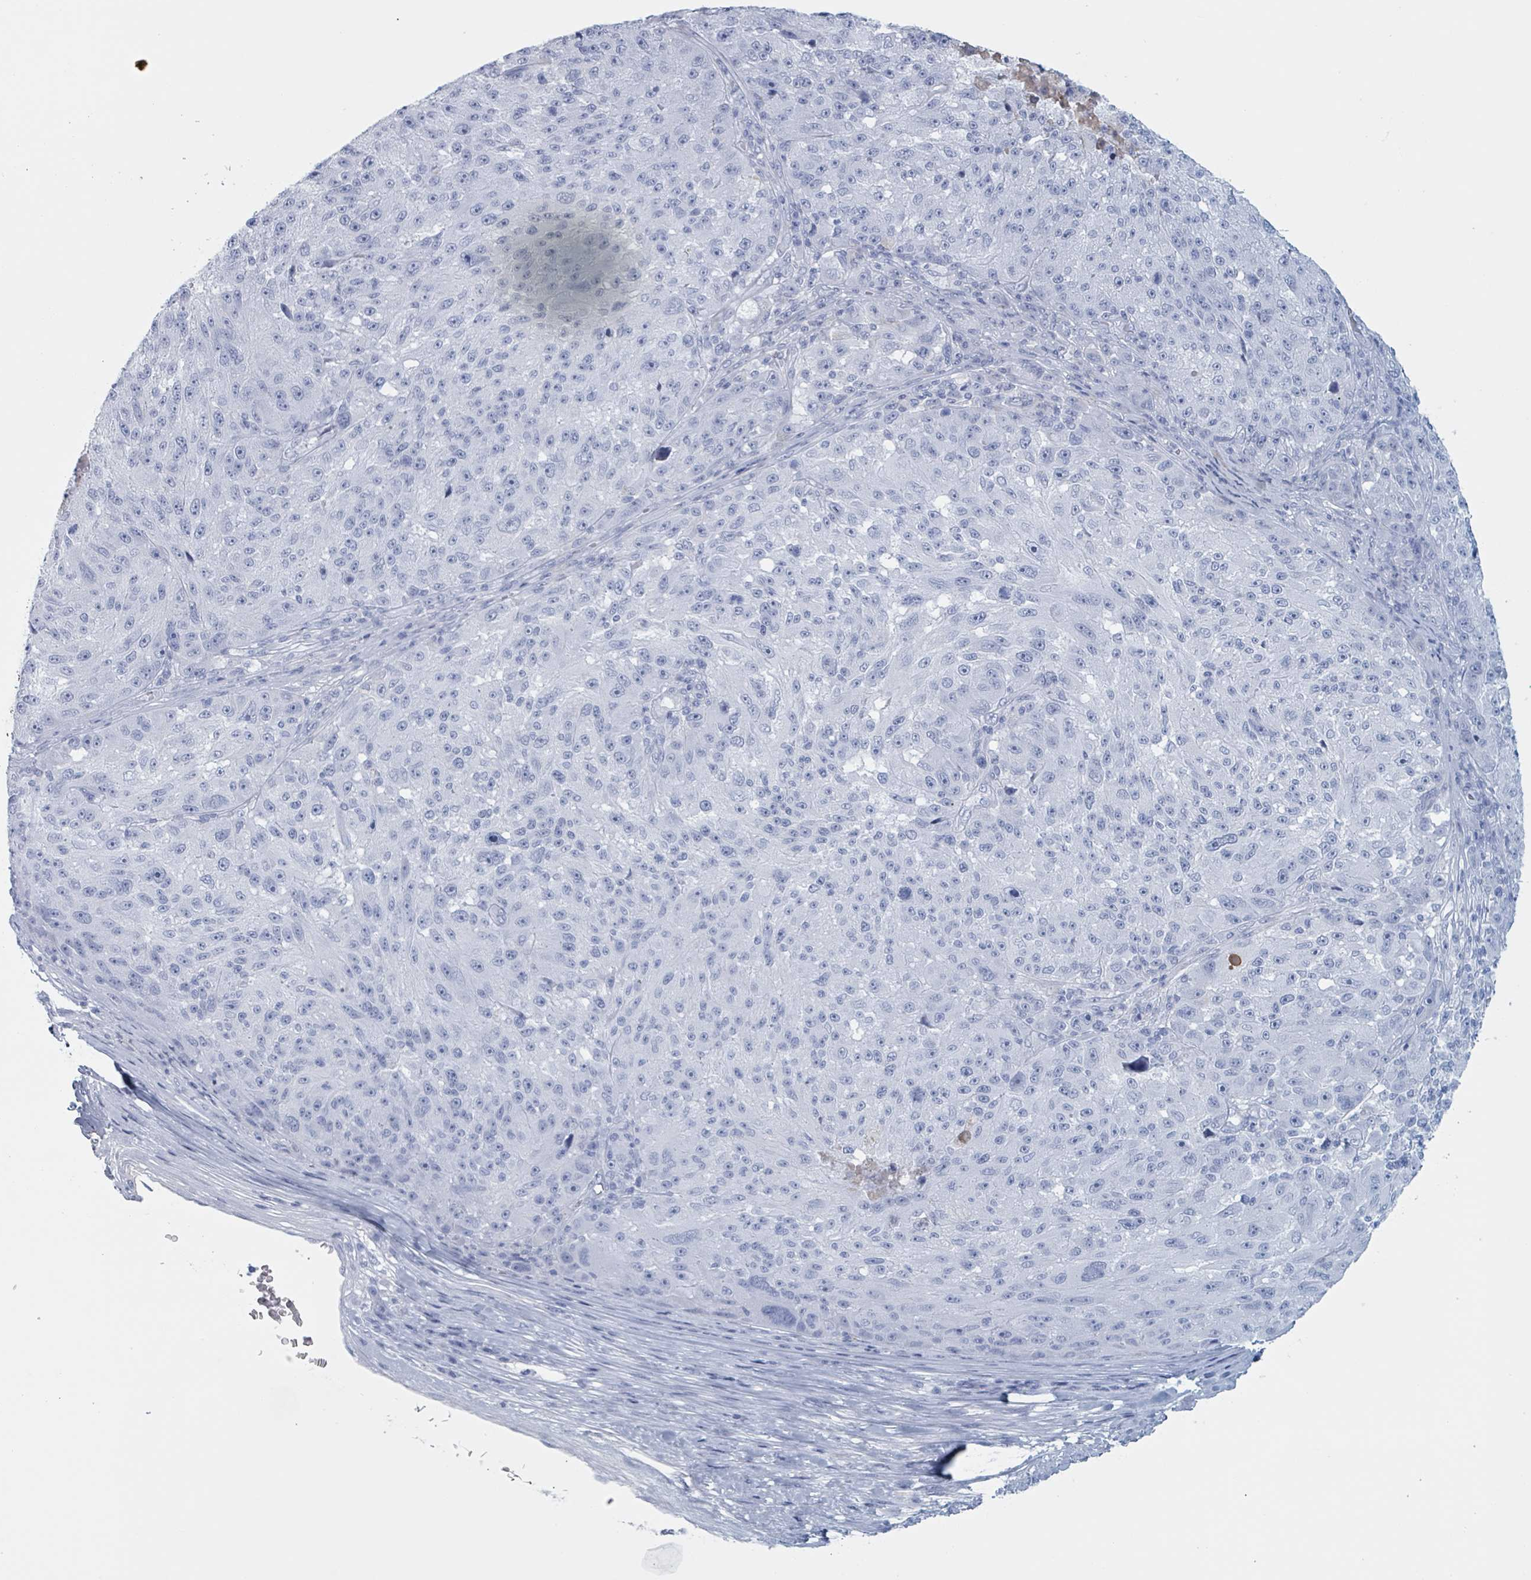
{"staining": {"intensity": "negative", "quantity": "none", "location": "none"}, "tissue": "melanoma", "cell_type": "Tumor cells", "image_type": "cancer", "snomed": [{"axis": "morphology", "description": "Malignant melanoma, NOS"}, {"axis": "topography", "description": "Skin"}], "caption": "DAB (3,3'-diaminobenzidine) immunohistochemical staining of human malignant melanoma reveals no significant staining in tumor cells.", "gene": "KLK4", "patient": {"sex": "male", "age": 53}}